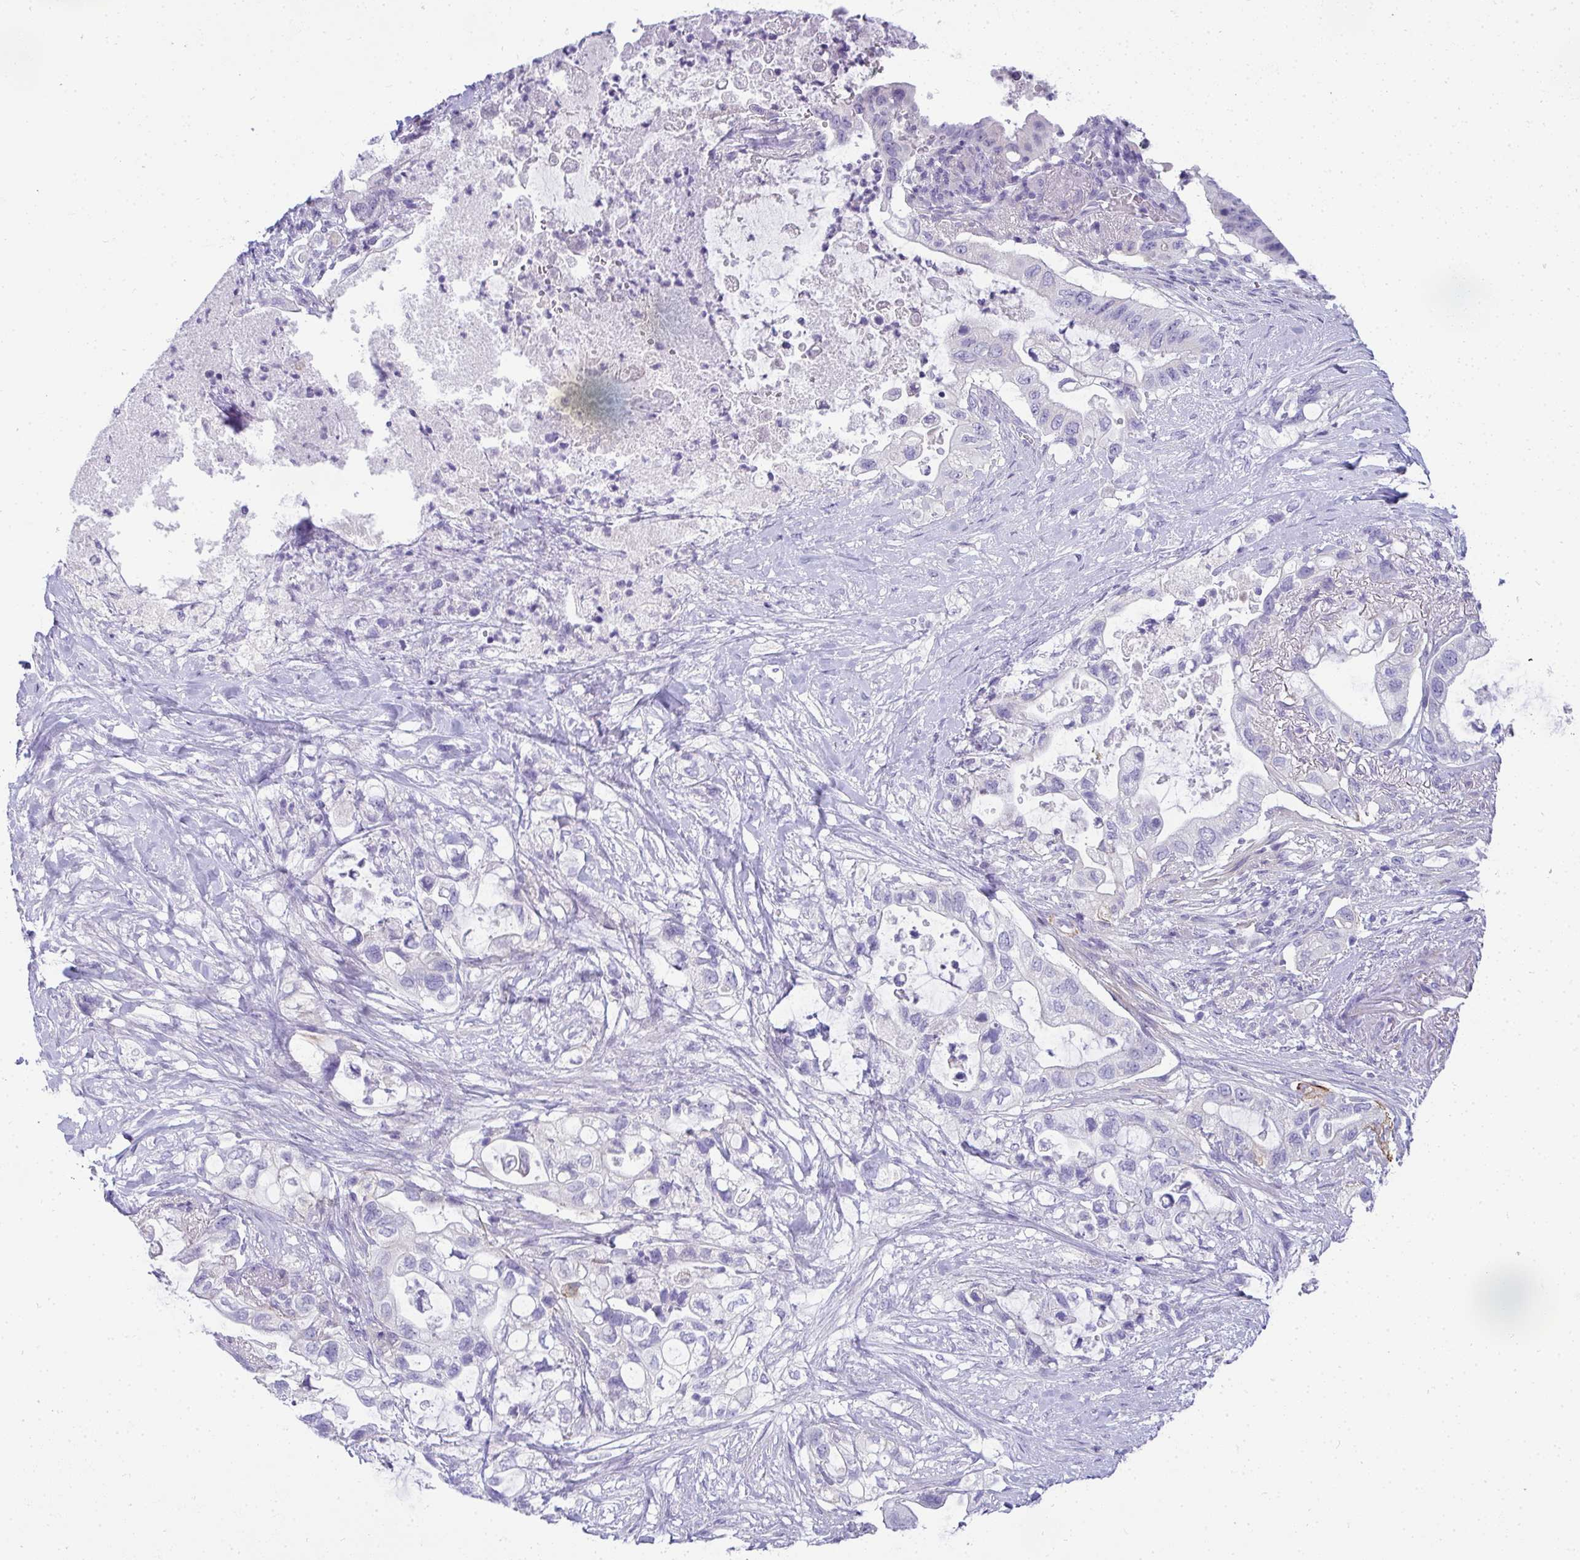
{"staining": {"intensity": "negative", "quantity": "none", "location": "none"}, "tissue": "pancreatic cancer", "cell_type": "Tumor cells", "image_type": "cancer", "snomed": [{"axis": "morphology", "description": "Adenocarcinoma, NOS"}, {"axis": "topography", "description": "Pancreas"}], "caption": "Protein analysis of pancreatic cancer exhibits no significant staining in tumor cells.", "gene": "AK5", "patient": {"sex": "female", "age": 72}}